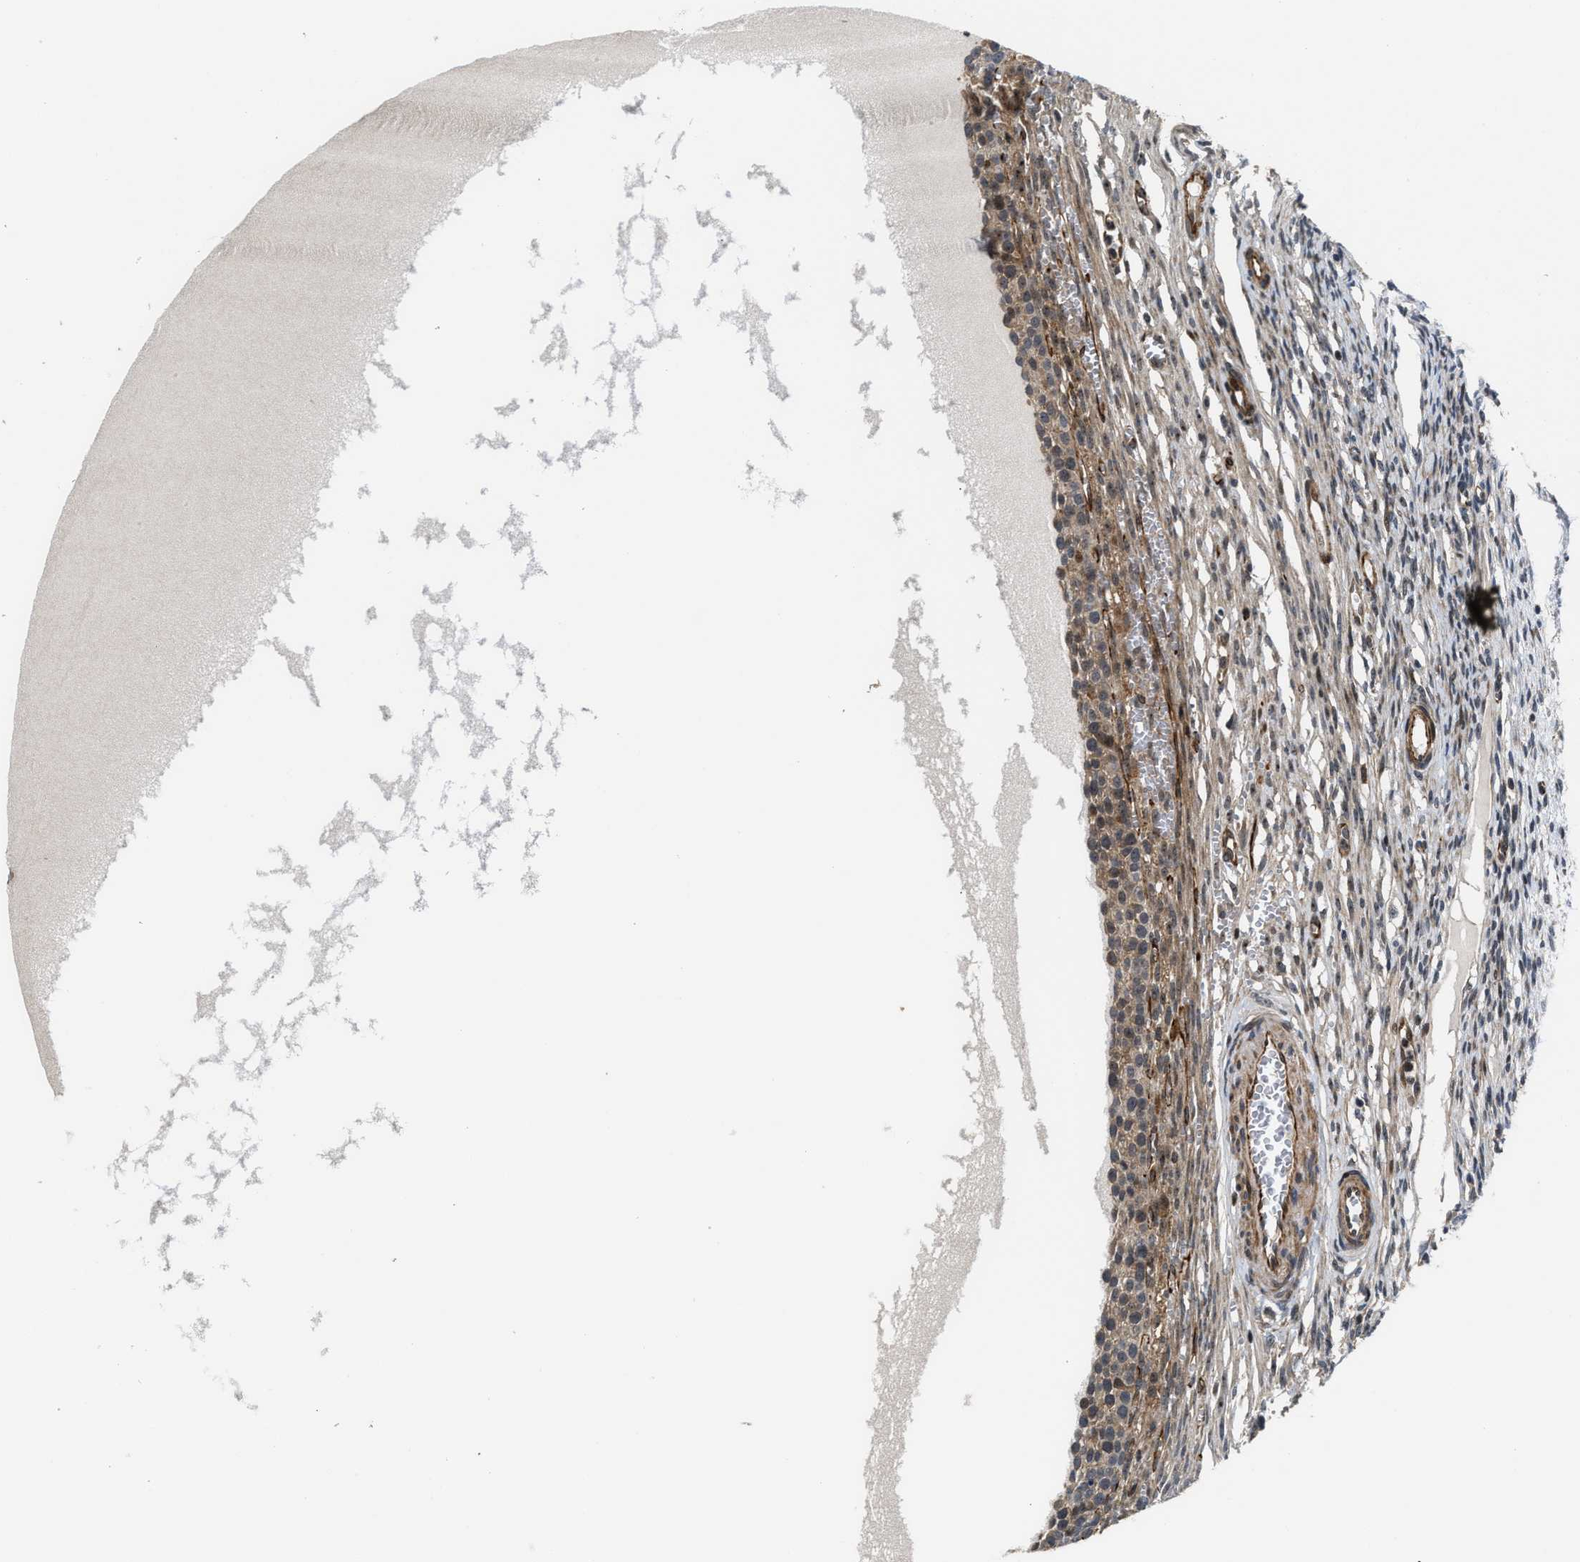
{"staining": {"intensity": "moderate", "quantity": ">75%", "location": "cytoplasmic/membranous"}, "tissue": "ovary", "cell_type": "Follicle cells", "image_type": "normal", "snomed": [{"axis": "morphology", "description": "Normal tissue, NOS"}, {"axis": "topography", "description": "Ovary"}], "caption": "DAB (3,3'-diaminobenzidine) immunohistochemical staining of normal ovary displays moderate cytoplasmic/membranous protein positivity in approximately >75% of follicle cells.", "gene": "ALDH3A2", "patient": {"sex": "female", "age": 33}}